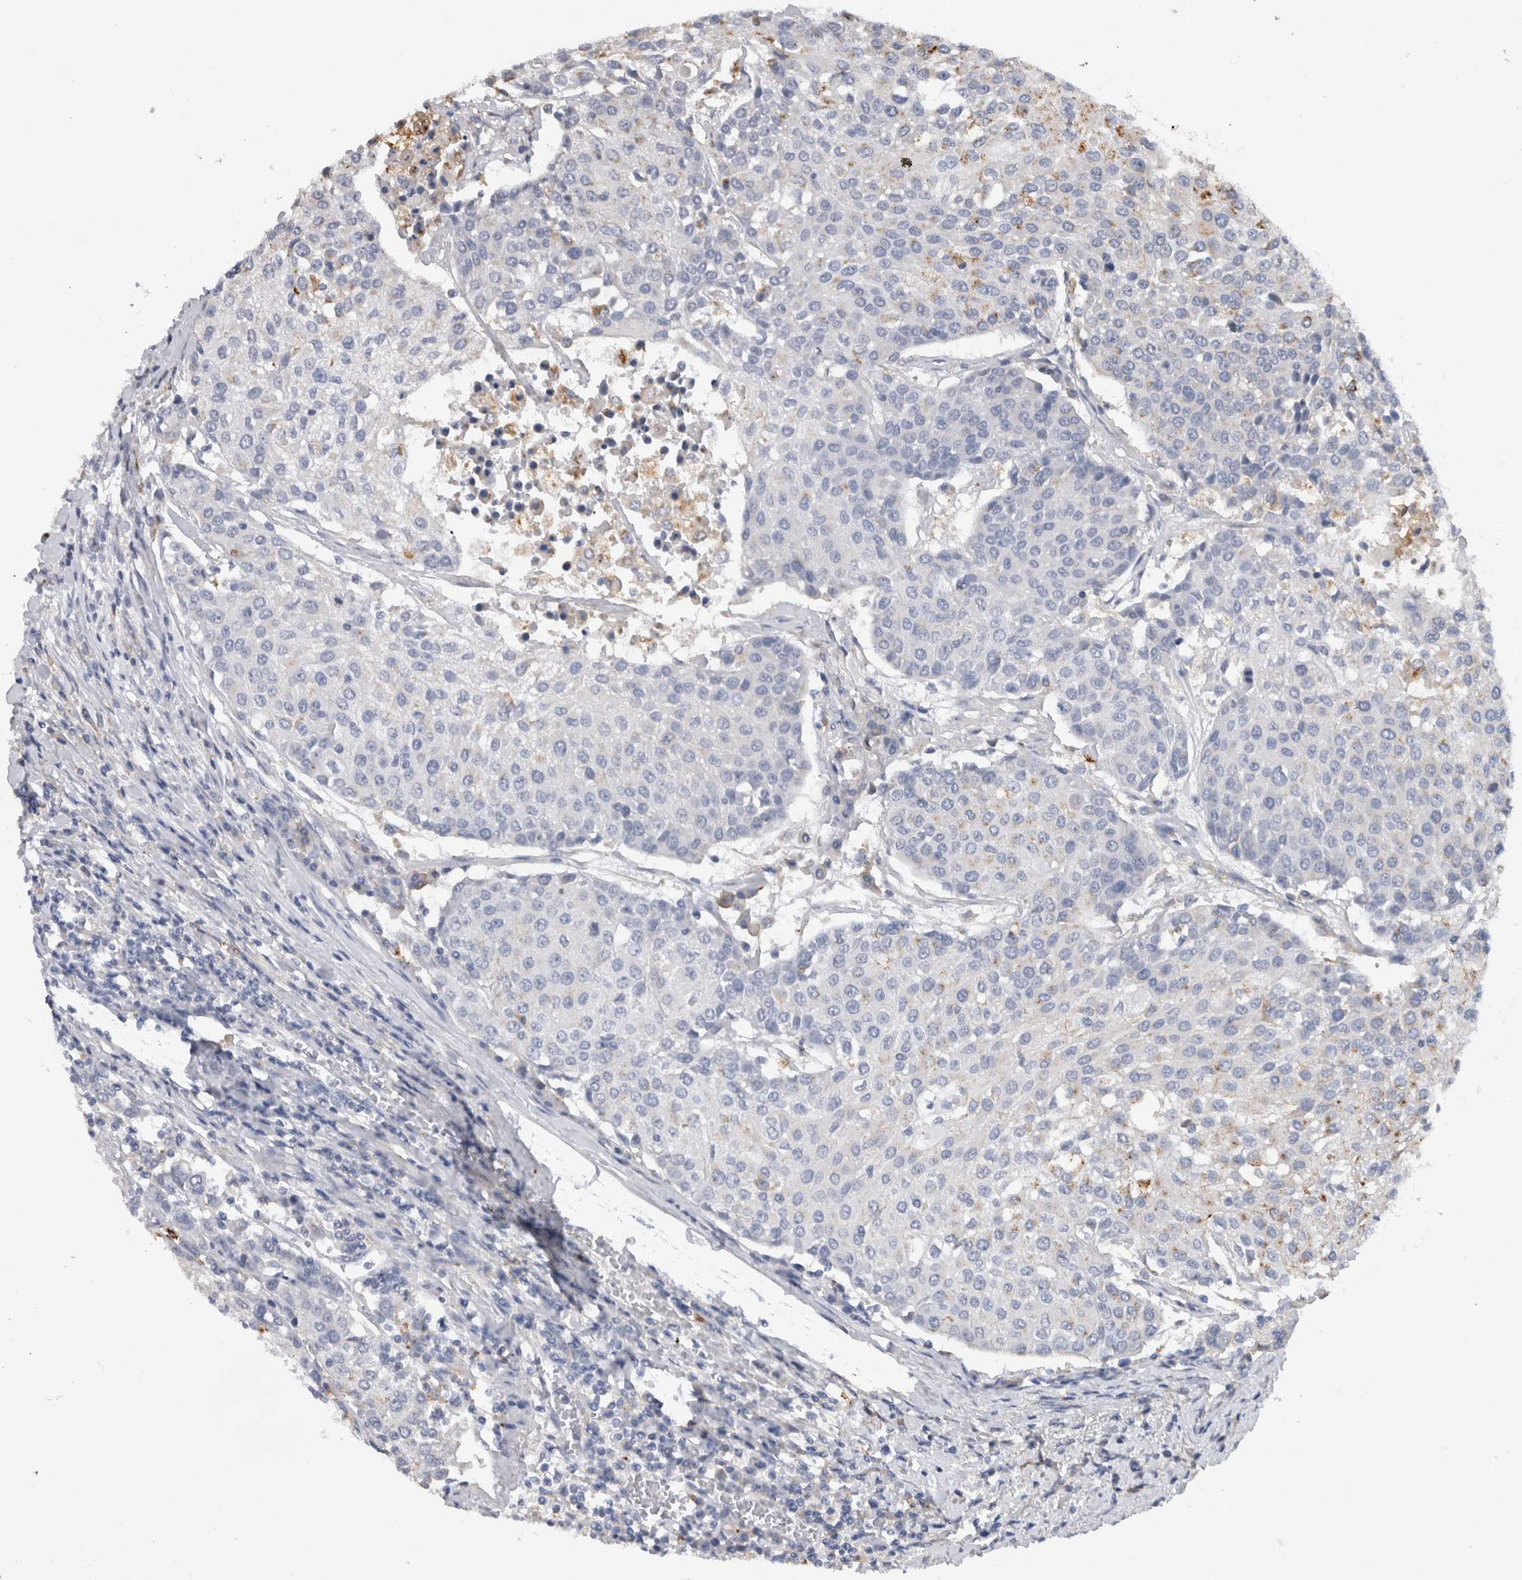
{"staining": {"intensity": "negative", "quantity": "none", "location": "none"}, "tissue": "urothelial cancer", "cell_type": "Tumor cells", "image_type": "cancer", "snomed": [{"axis": "morphology", "description": "Urothelial carcinoma, High grade"}, {"axis": "topography", "description": "Urinary bladder"}], "caption": "DAB immunohistochemical staining of human urothelial carcinoma (high-grade) exhibits no significant staining in tumor cells.", "gene": "CD63", "patient": {"sex": "female", "age": 85}}